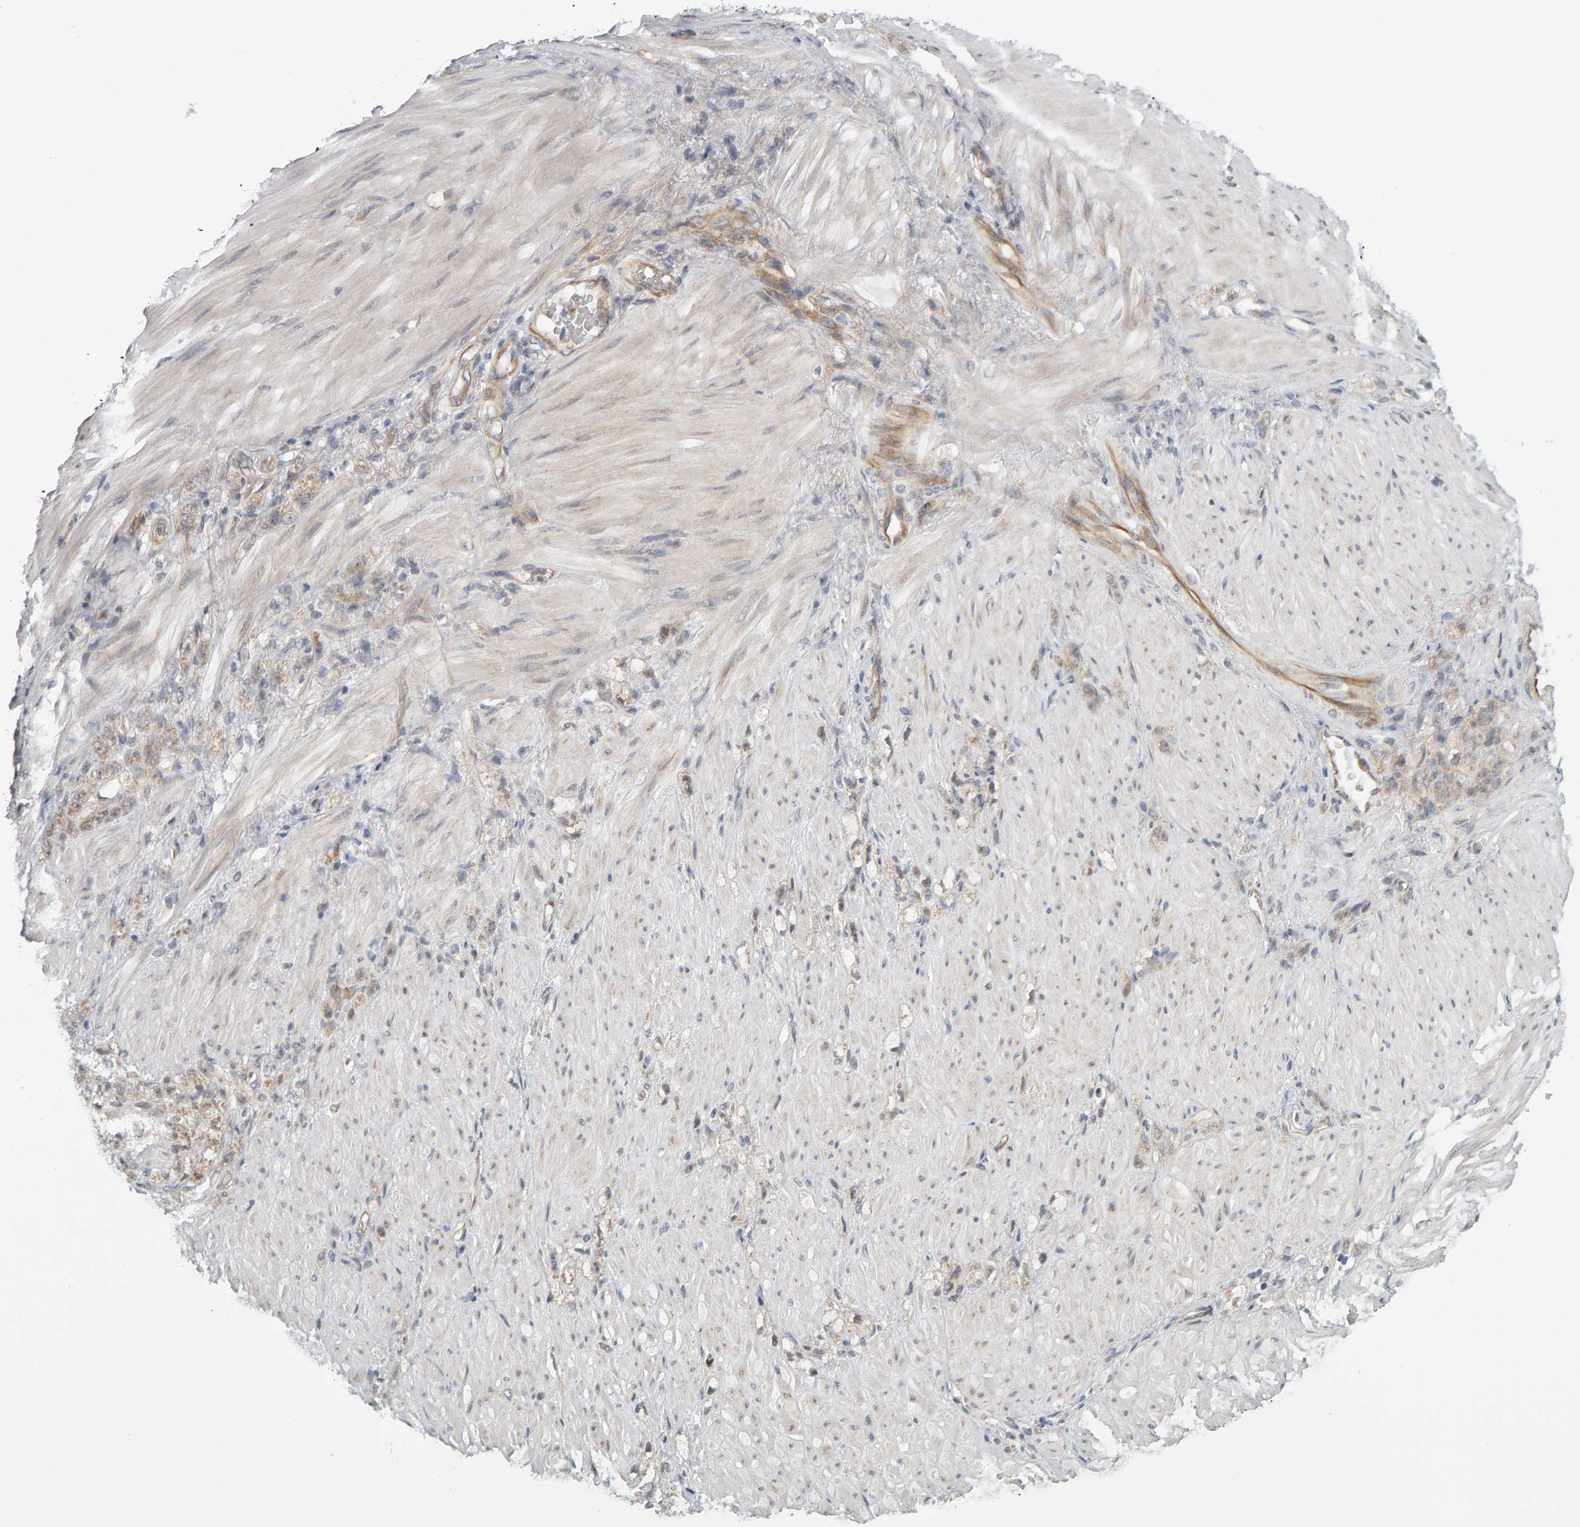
{"staining": {"intensity": "moderate", "quantity": ">75%", "location": "cytoplasmic/membranous"}, "tissue": "stomach cancer", "cell_type": "Tumor cells", "image_type": "cancer", "snomed": [{"axis": "morphology", "description": "Normal tissue, NOS"}, {"axis": "morphology", "description": "Adenocarcinoma, NOS"}, {"axis": "topography", "description": "Stomach"}], "caption": "A micrograph of human stomach adenocarcinoma stained for a protein demonstrates moderate cytoplasmic/membranous brown staining in tumor cells. The staining is performed using DAB (3,3'-diaminobenzidine) brown chromogen to label protein expression. The nuclei are counter-stained blue using hematoxylin.", "gene": "DAP3", "patient": {"sex": "male", "age": 82}}